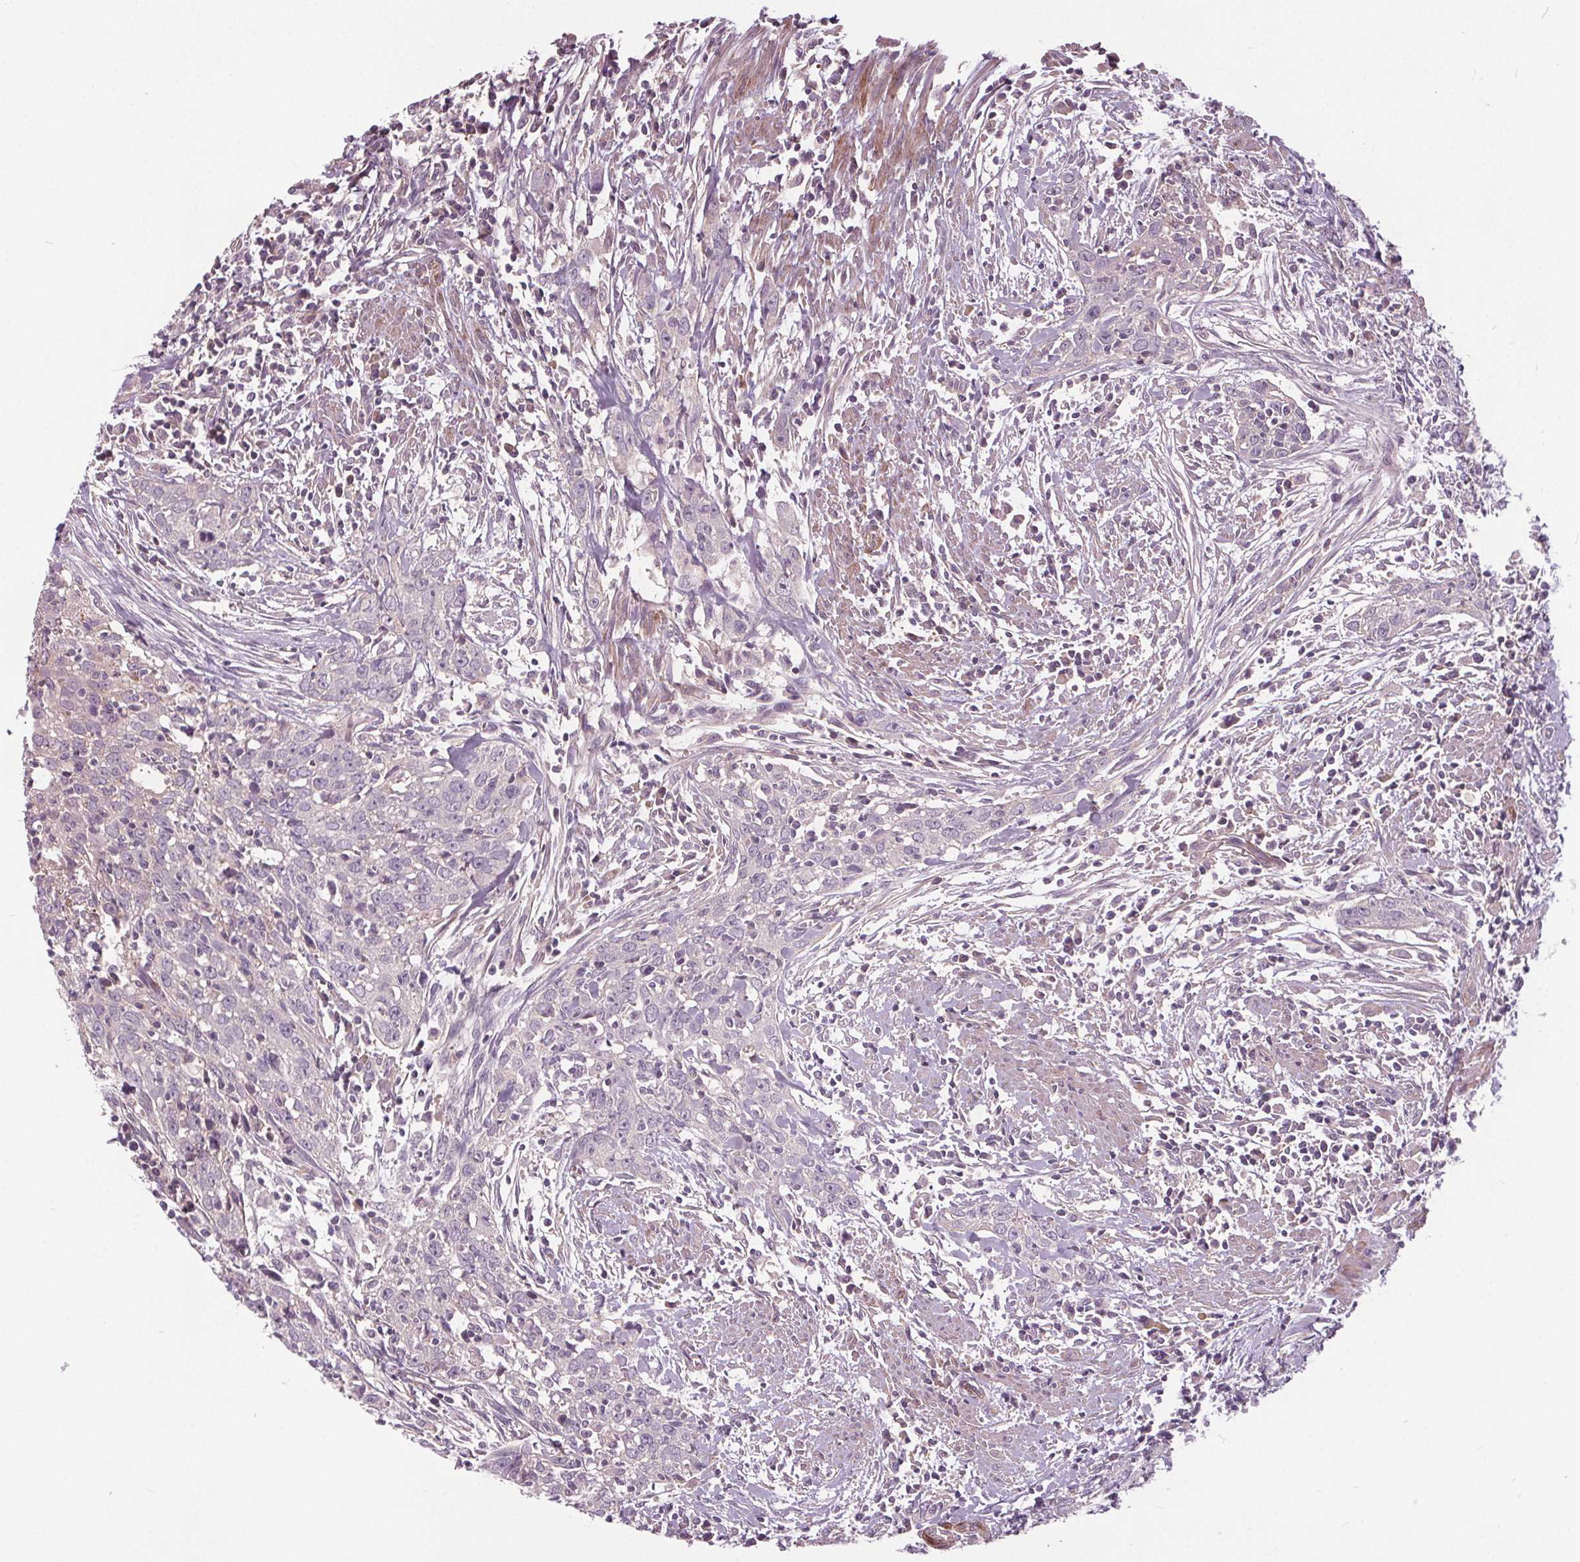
{"staining": {"intensity": "negative", "quantity": "none", "location": "none"}, "tissue": "urothelial cancer", "cell_type": "Tumor cells", "image_type": "cancer", "snomed": [{"axis": "morphology", "description": "Urothelial carcinoma, High grade"}, {"axis": "topography", "description": "Urinary bladder"}], "caption": "Immunohistochemistry (IHC) image of urothelial cancer stained for a protein (brown), which shows no positivity in tumor cells.", "gene": "PDGFD", "patient": {"sex": "male", "age": 83}}